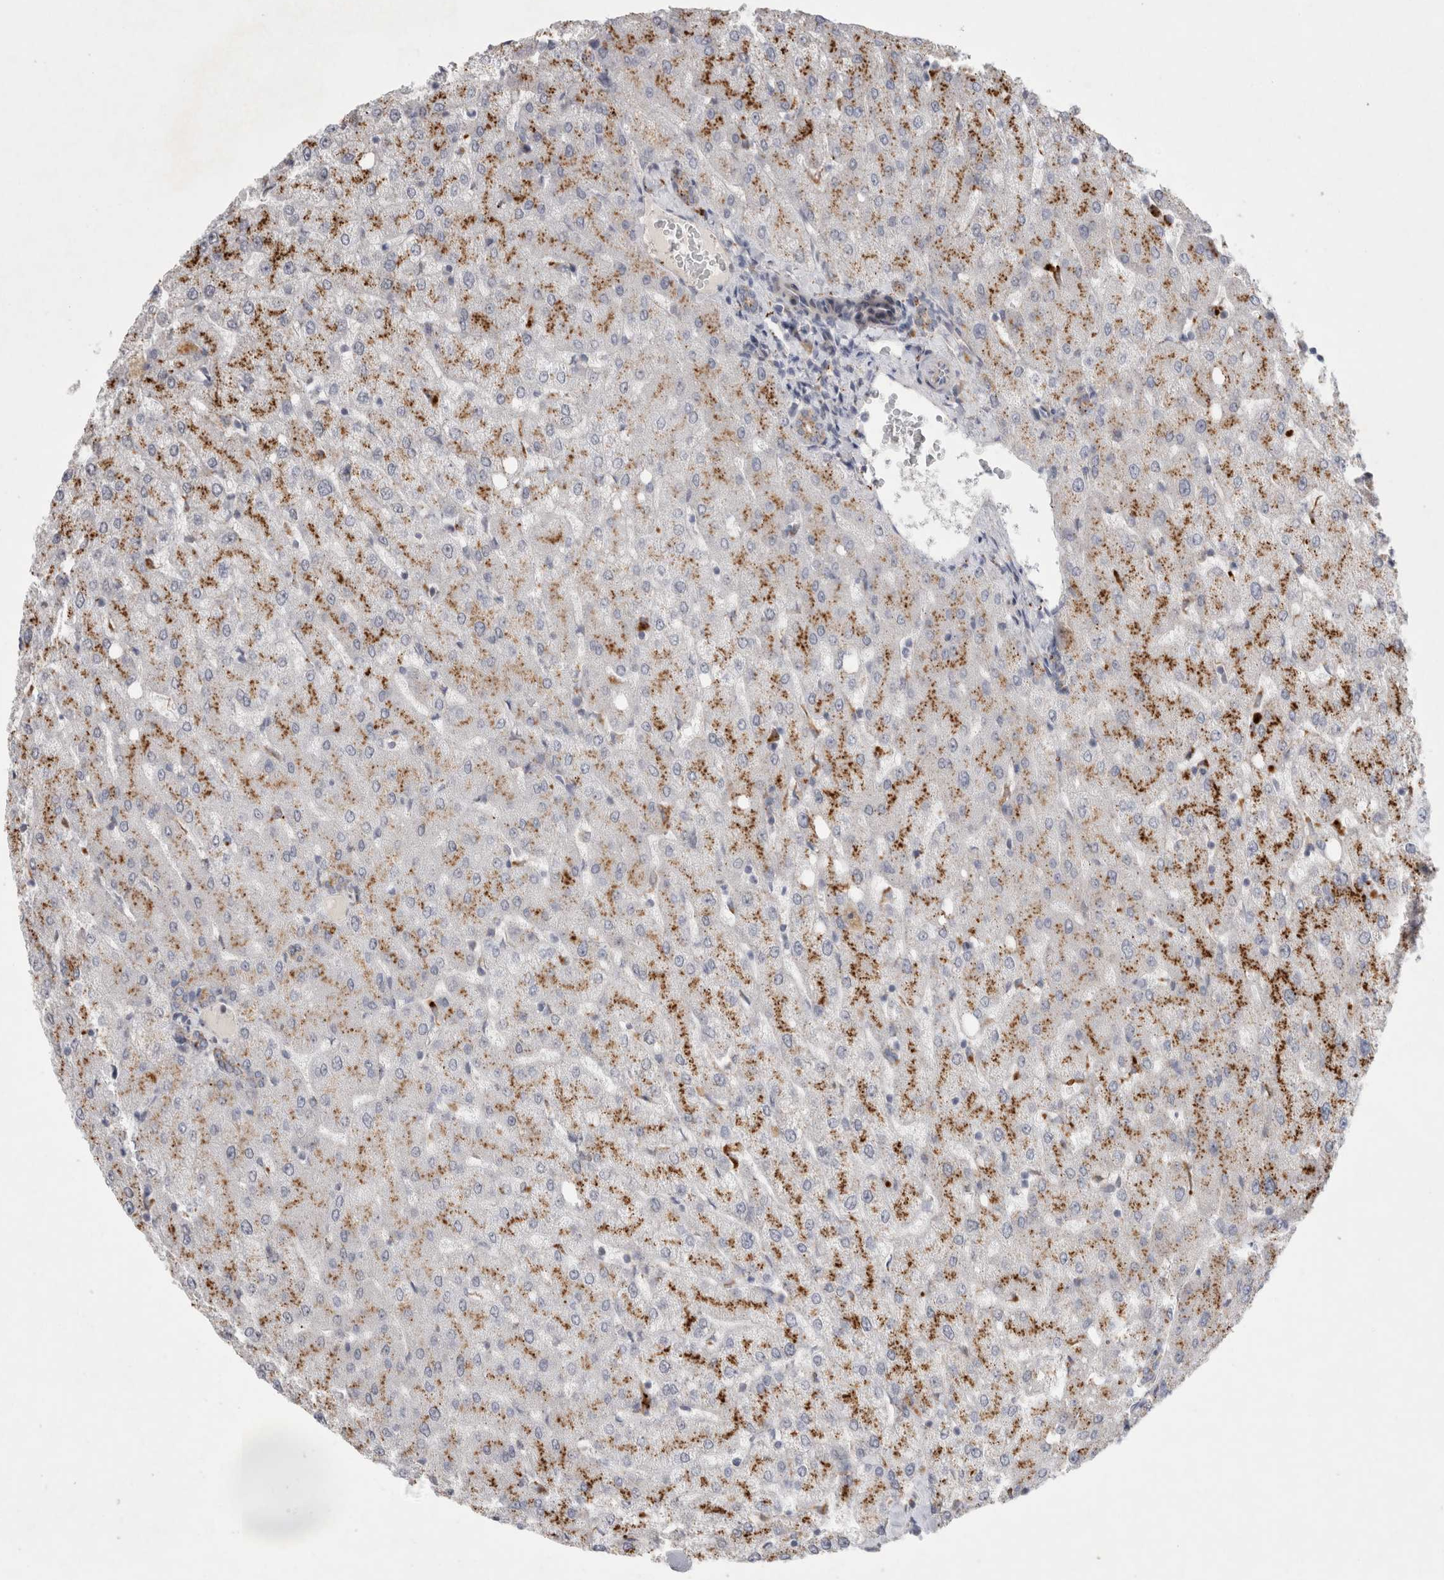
{"staining": {"intensity": "negative", "quantity": "none", "location": "none"}, "tissue": "liver", "cell_type": "Cholangiocytes", "image_type": "normal", "snomed": [{"axis": "morphology", "description": "Normal tissue, NOS"}, {"axis": "topography", "description": "Liver"}], "caption": "An IHC histopathology image of benign liver is shown. There is no staining in cholangiocytes of liver.", "gene": "GAA", "patient": {"sex": "female", "age": 54}}